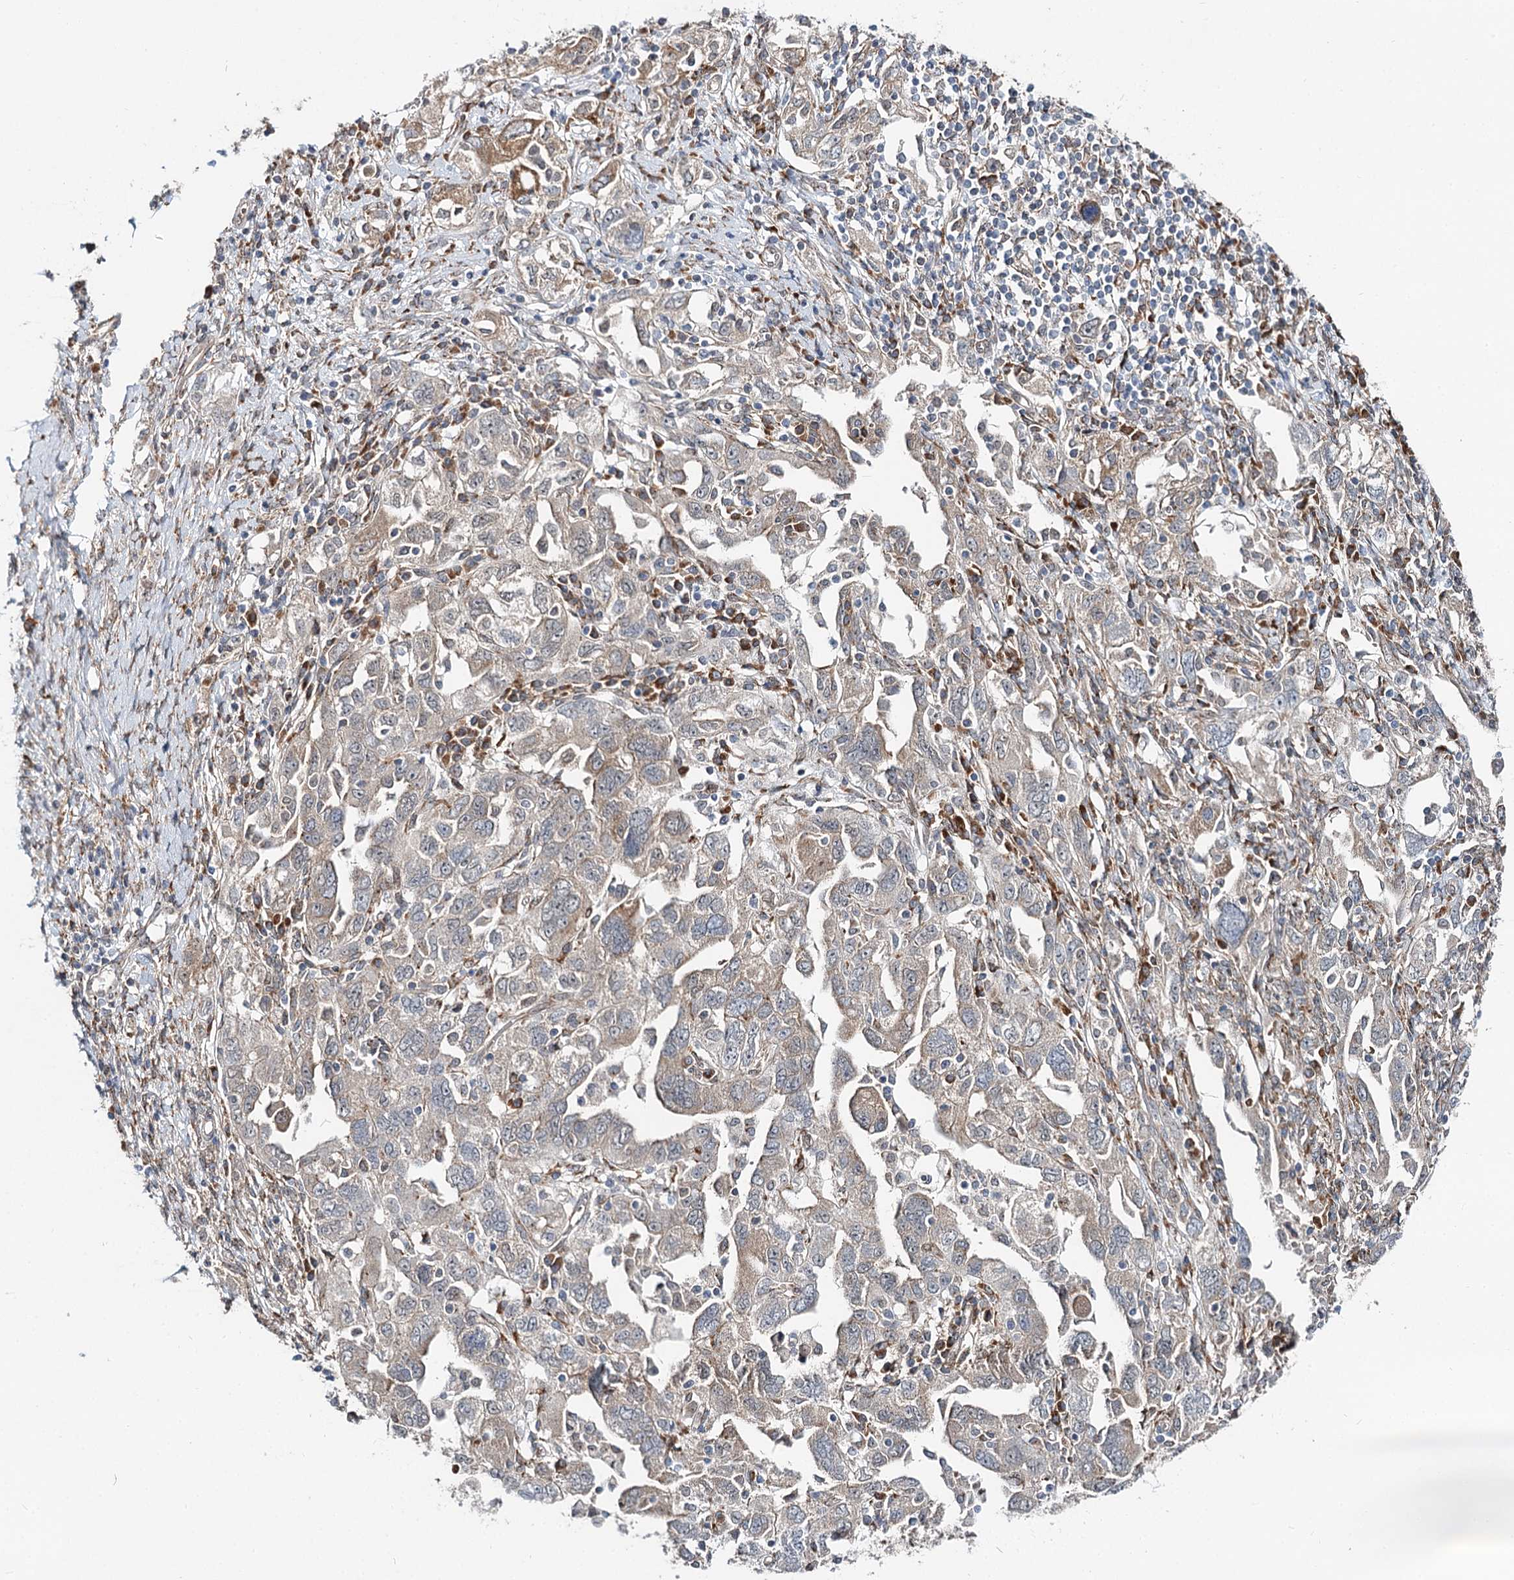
{"staining": {"intensity": "weak", "quantity": "<25%", "location": "cytoplasmic/membranous"}, "tissue": "ovarian cancer", "cell_type": "Tumor cells", "image_type": "cancer", "snomed": [{"axis": "morphology", "description": "Carcinoma, NOS"}, {"axis": "morphology", "description": "Cystadenocarcinoma, serous, NOS"}, {"axis": "topography", "description": "Ovary"}], "caption": "Tumor cells show no significant positivity in serous cystadenocarcinoma (ovarian).", "gene": "SPART", "patient": {"sex": "female", "age": 69}}